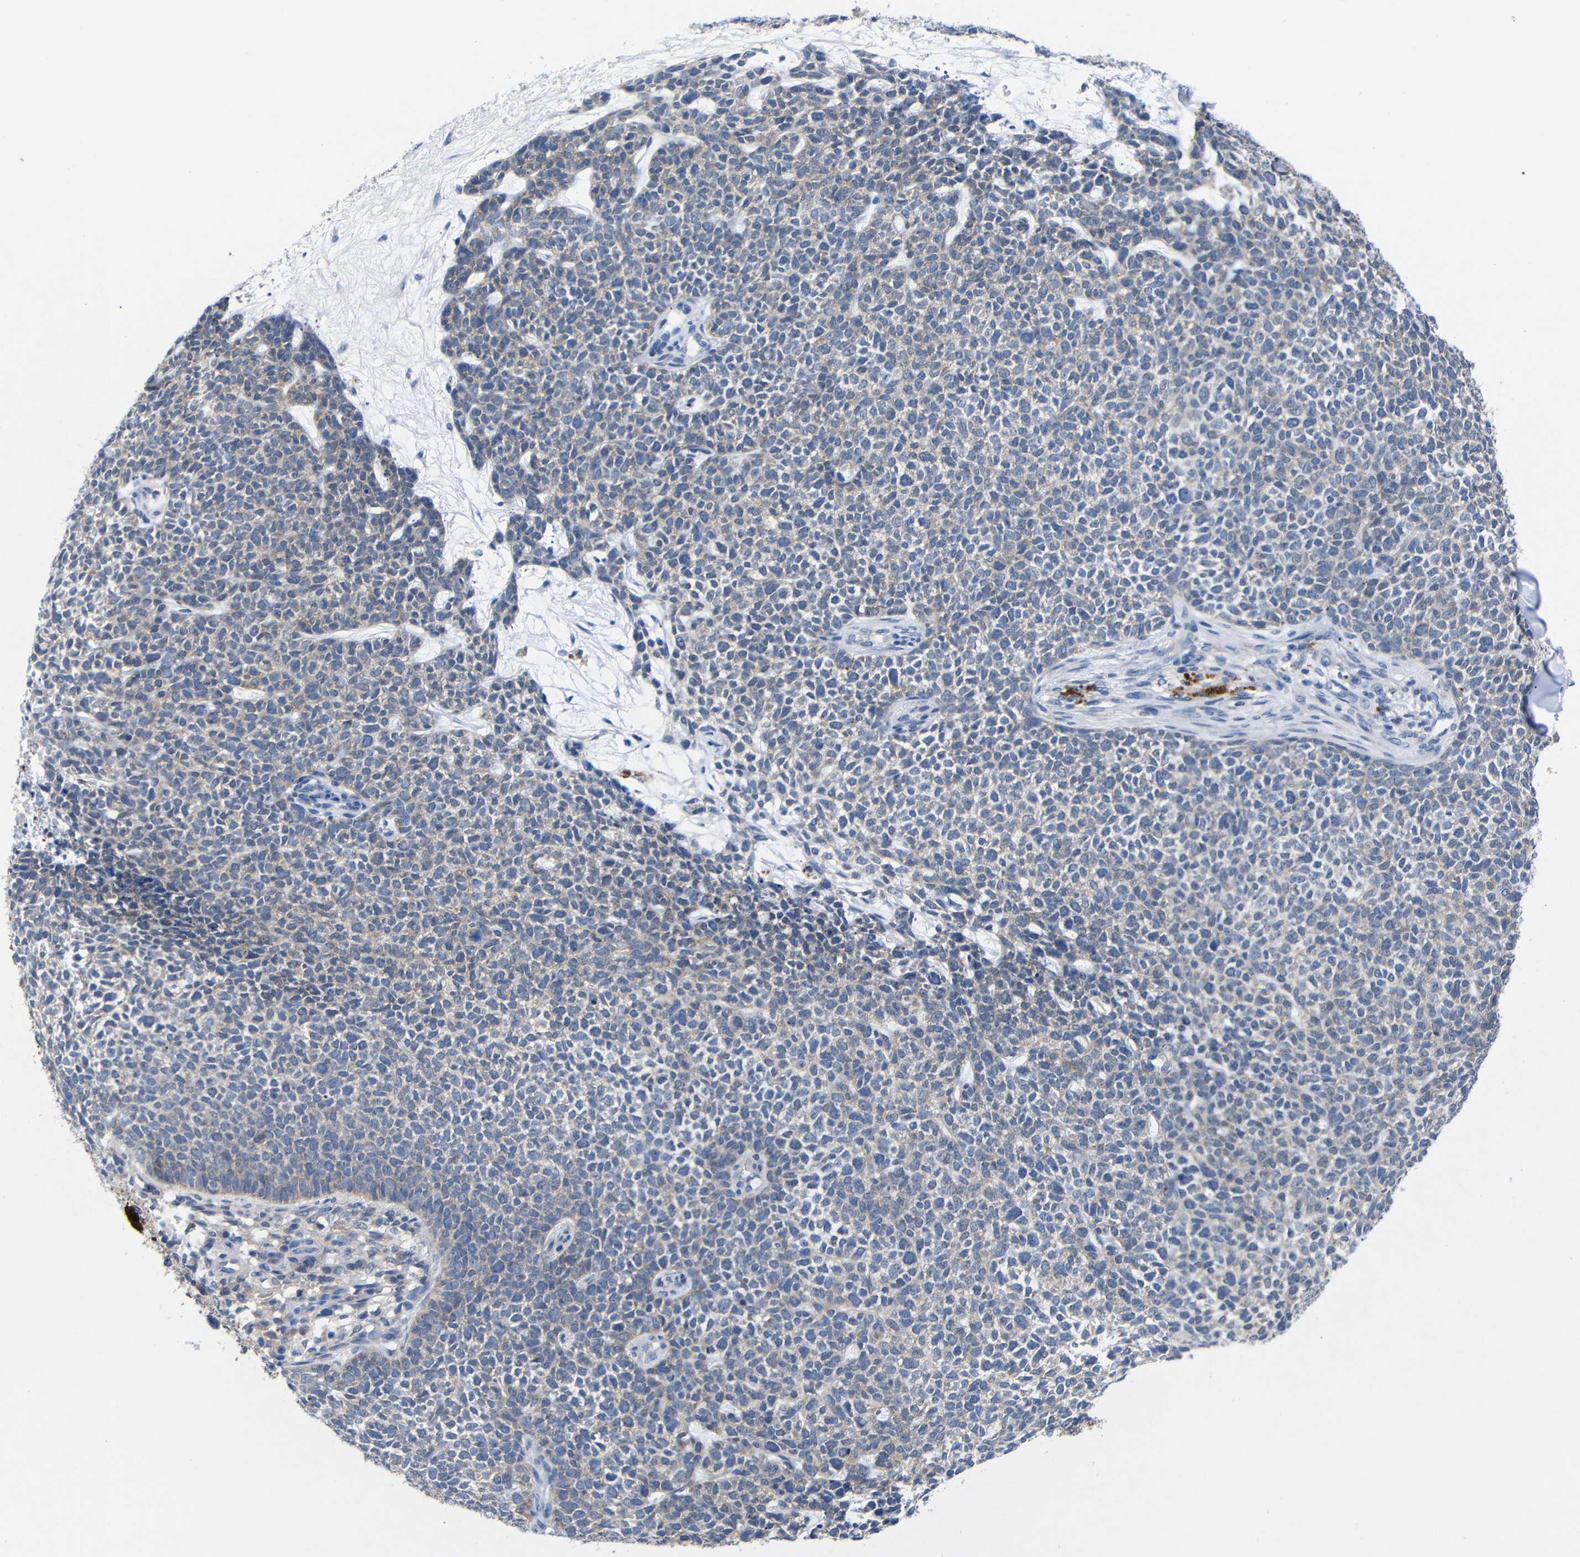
{"staining": {"intensity": "weak", "quantity": "25%-75%", "location": "cytoplasmic/membranous"}, "tissue": "skin cancer", "cell_type": "Tumor cells", "image_type": "cancer", "snomed": [{"axis": "morphology", "description": "Basal cell carcinoma"}, {"axis": "topography", "description": "Skin"}], "caption": "Skin cancer (basal cell carcinoma) stained with immunohistochemistry (IHC) demonstrates weak cytoplasmic/membranous positivity in approximately 25%-75% of tumor cells. (DAB (3,3'-diaminobenzidine) IHC with brightfield microscopy, high magnification).", "gene": "PEBP1", "patient": {"sex": "female", "age": 84}}